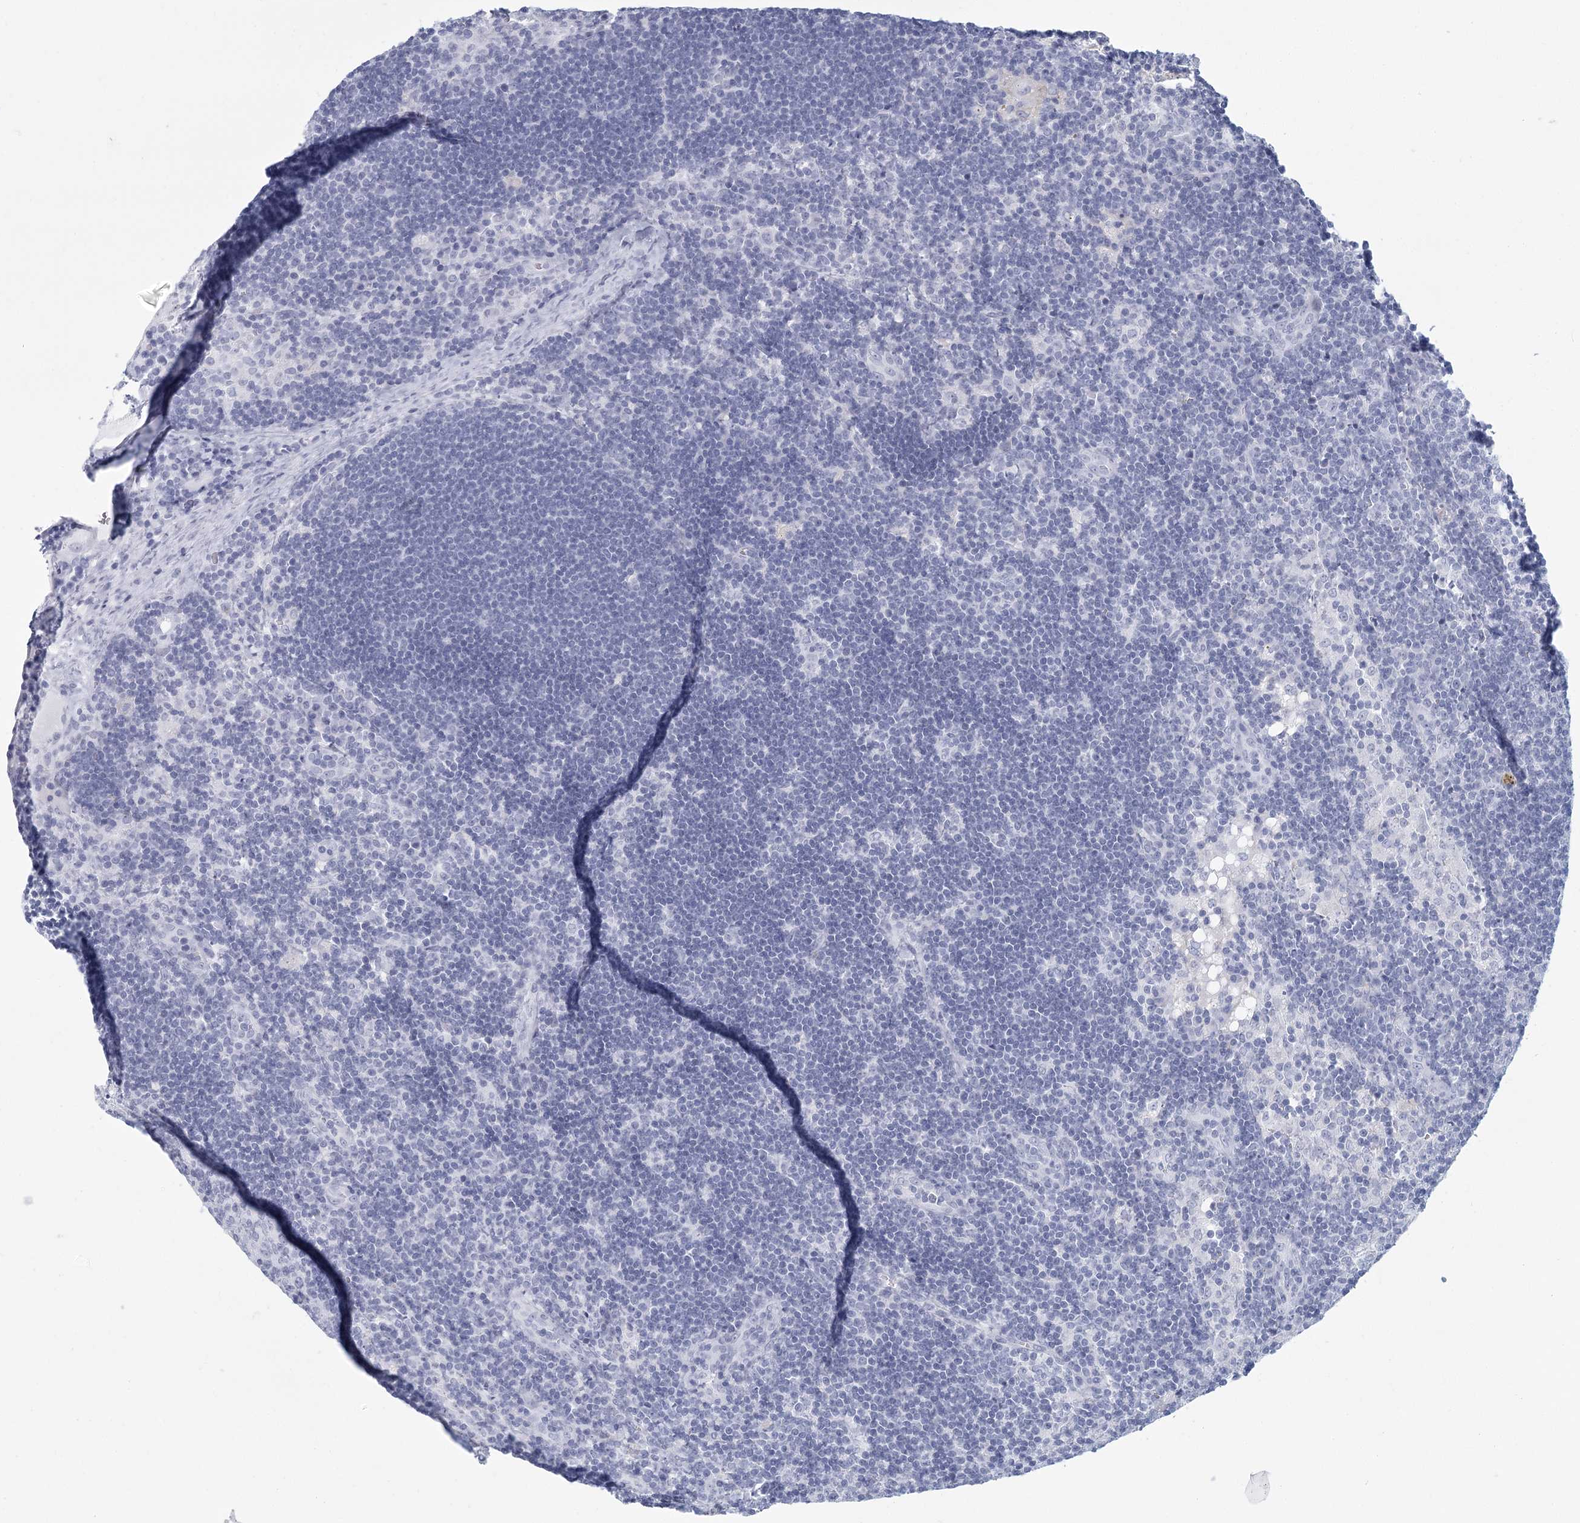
{"staining": {"intensity": "negative", "quantity": "none", "location": "none"}, "tissue": "lymph node", "cell_type": "Germinal center cells", "image_type": "normal", "snomed": [{"axis": "morphology", "description": "Normal tissue, NOS"}, {"axis": "topography", "description": "Lymph node"}], "caption": "DAB immunohistochemical staining of normal human lymph node displays no significant positivity in germinal center cells.", "gene": "WNT8B", "patient": {"sex": "male", "age": 24}}